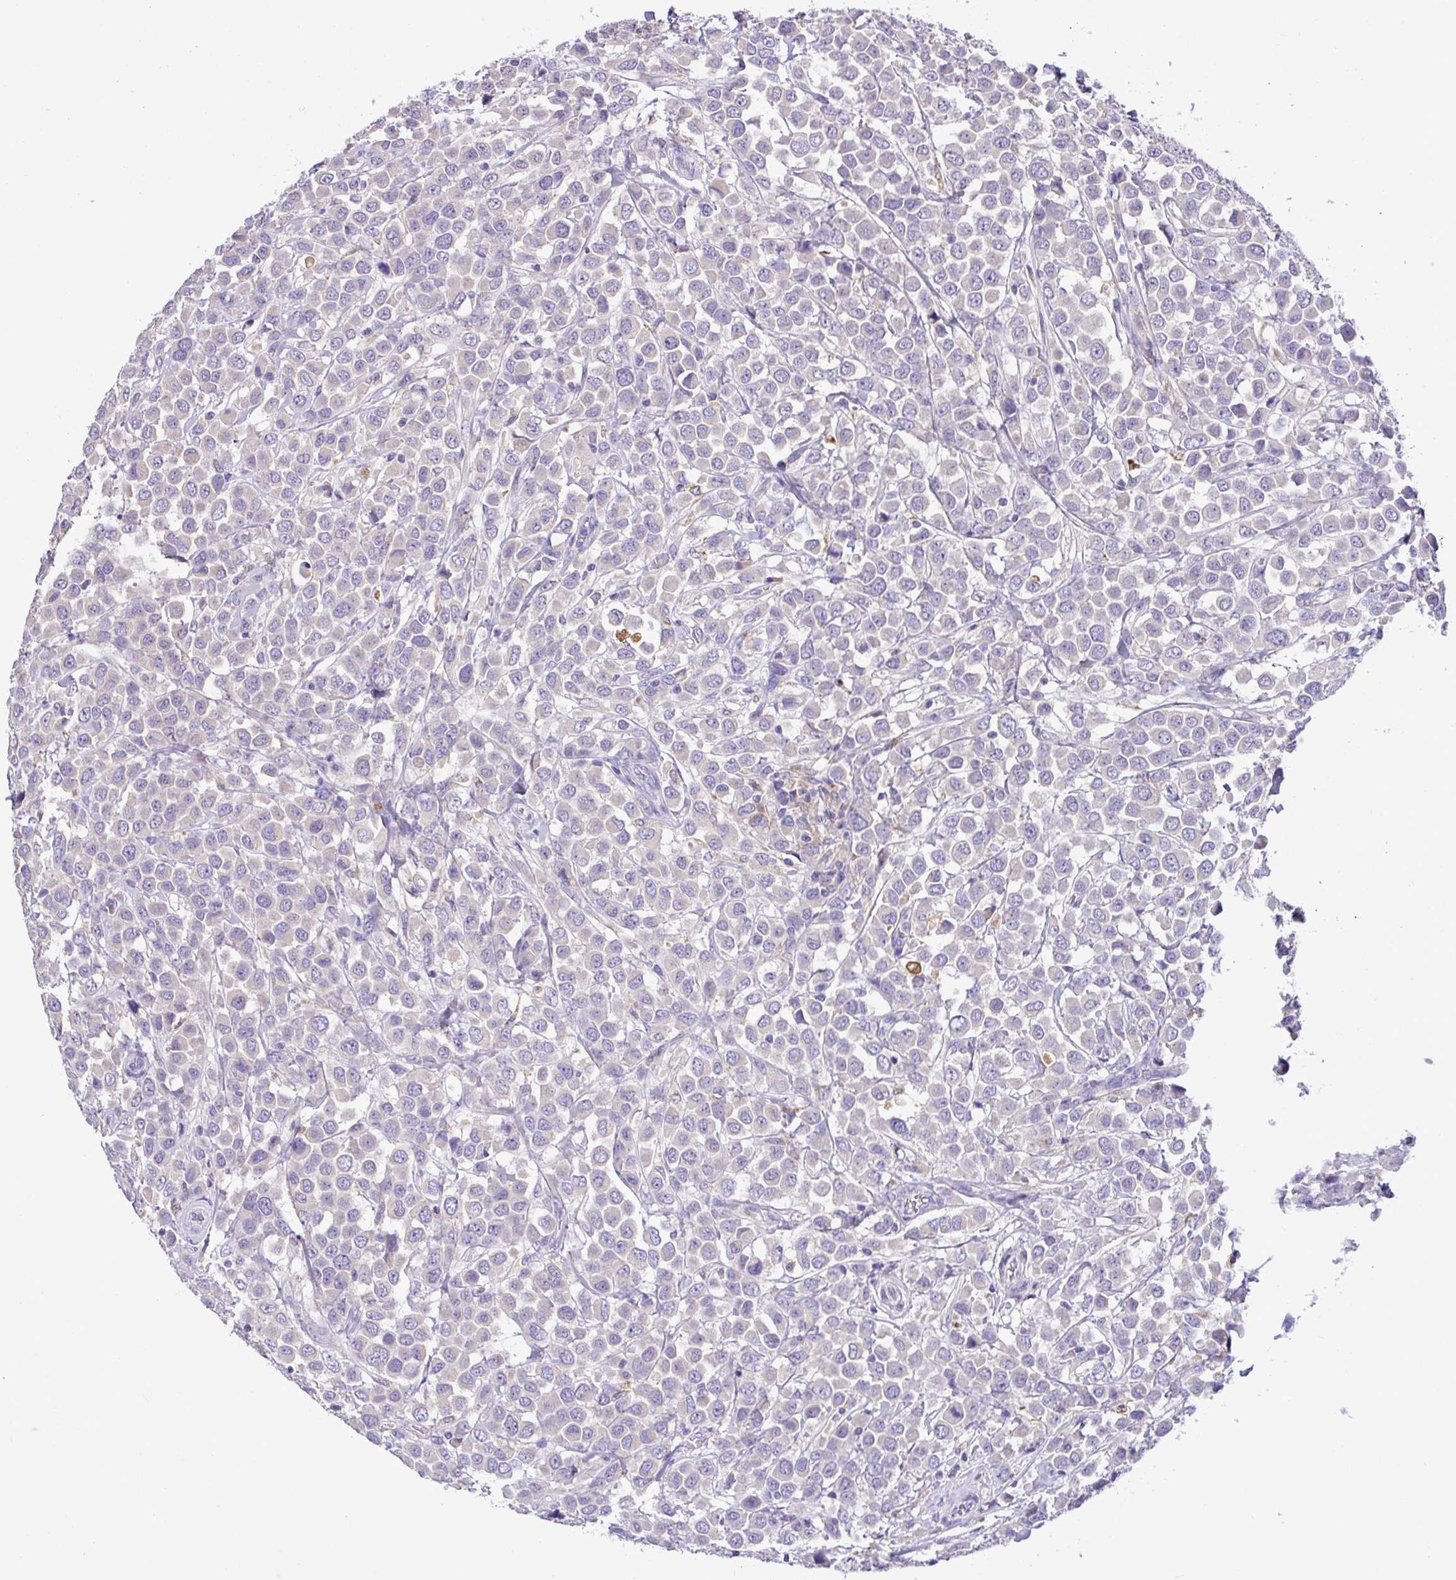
{"staining": {"intensity": "negative", "quantity": "none", "location": "none"}, "tissue": "breast cancer", "cell_type": "Tumor cells", "image_type": "cancer", "snomed": [{"axis": "morphology", "description": "Duct carcinoma"}, {"axis": "topography", "description": "Breast"}], "caption": "DAB (3,3'-diaminobenzidine) immunohistochemical staining of breast cancer displays no significant staining in tumor cells.", "gene": "ST8SIA2", "patient": {"sex": "female", "age": 61}}